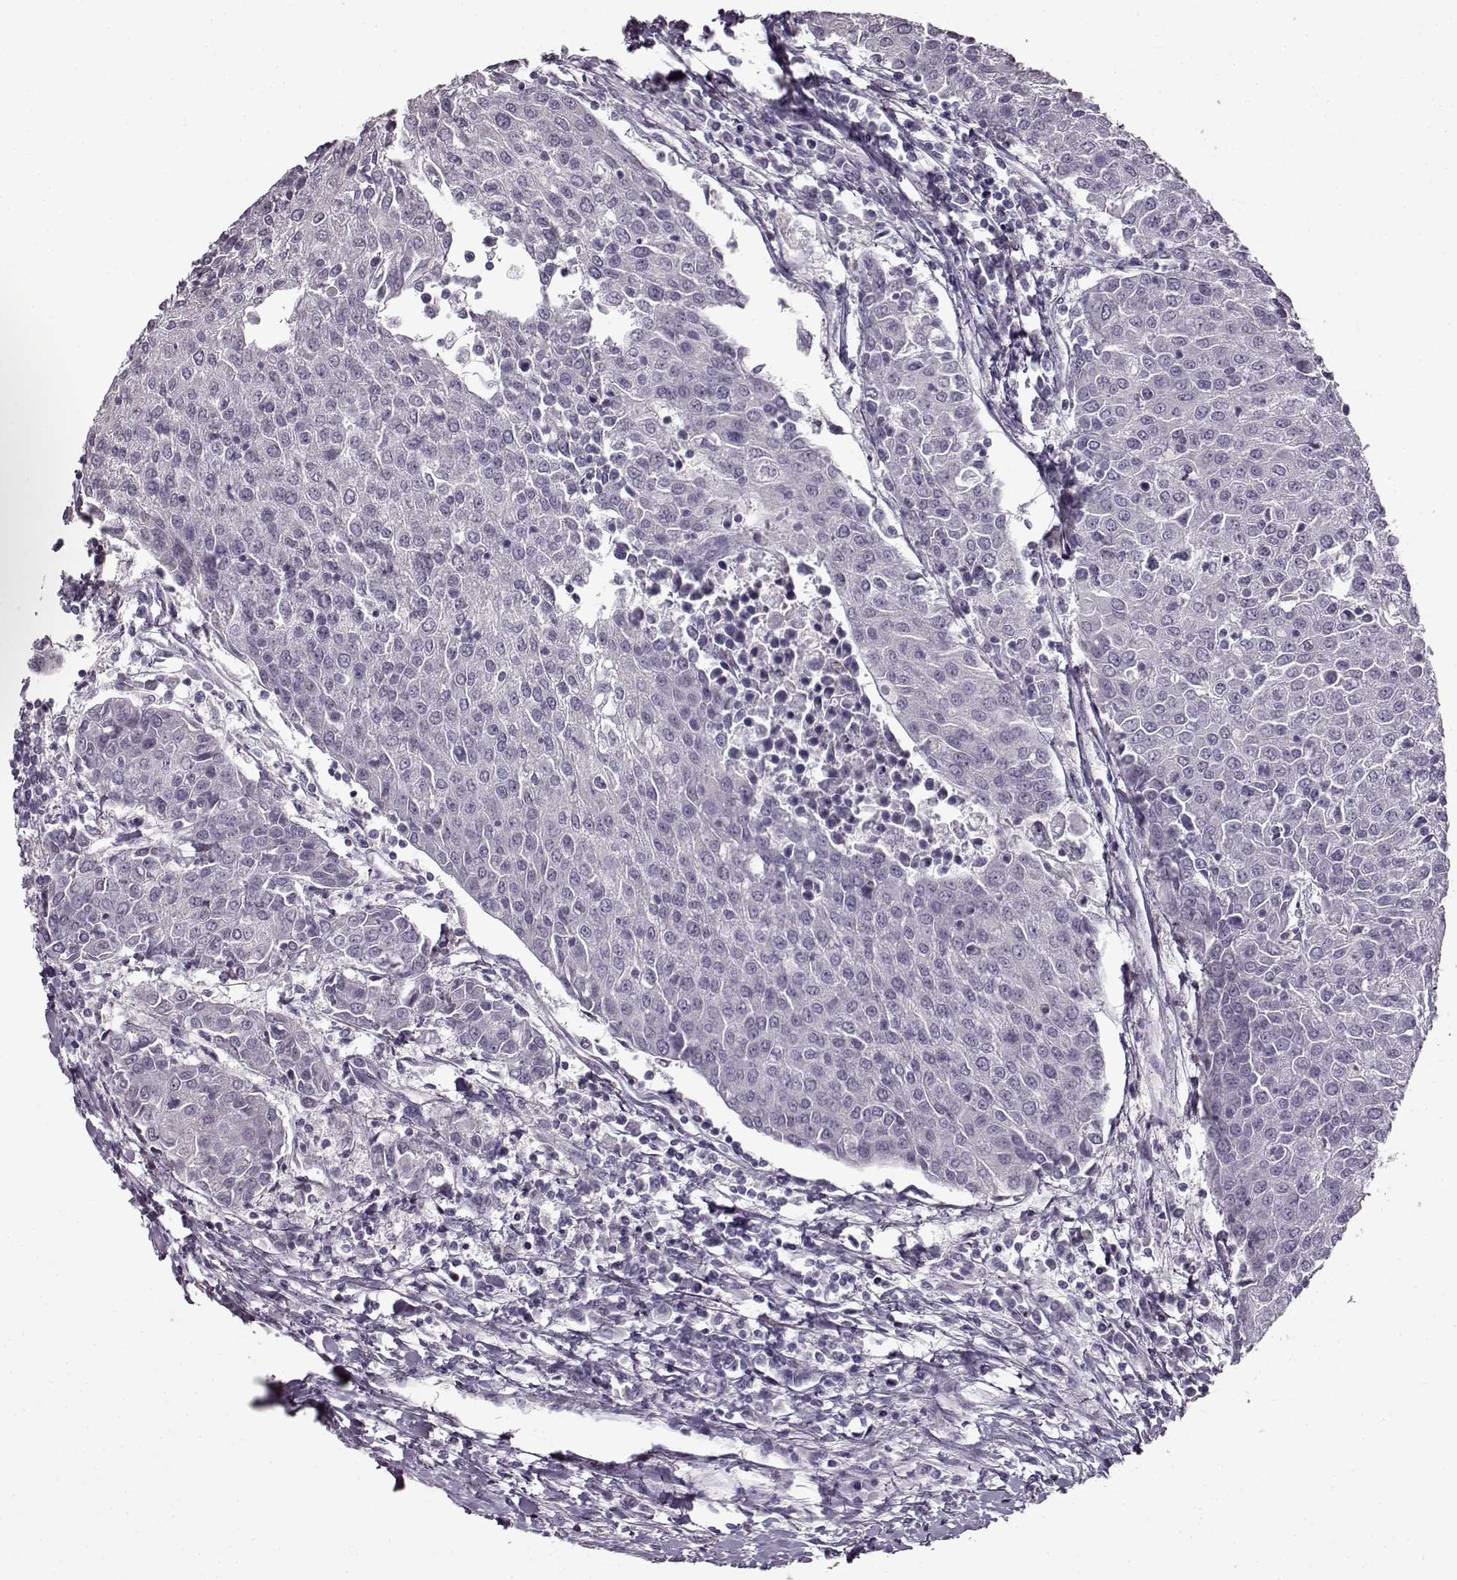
{"staining": {"intensity": "negative", "quantity": "none", "location": "none"}, "tissue": "urothelial cancer", "cell_type": "Tumor cells", "image_type": "cancer", "snomed": [{"axis": "morphology", "description": "Urothelial carcinoma, High grade"}, {"axis": "topography", "description": "Urinary bladder"}], "caption": "Tumor cells are negative for brown protein staining in urothelial carcinoma (high-grade). The staining was performed using DAB (3,3'-diaminobenzidine) to visualize the protein expression in brown, while the nuclei were stained in blue with hematoxylin (Magnification: 20x).", "gene": "FSHB", "patient": {"sex": "female", "age": 85}}